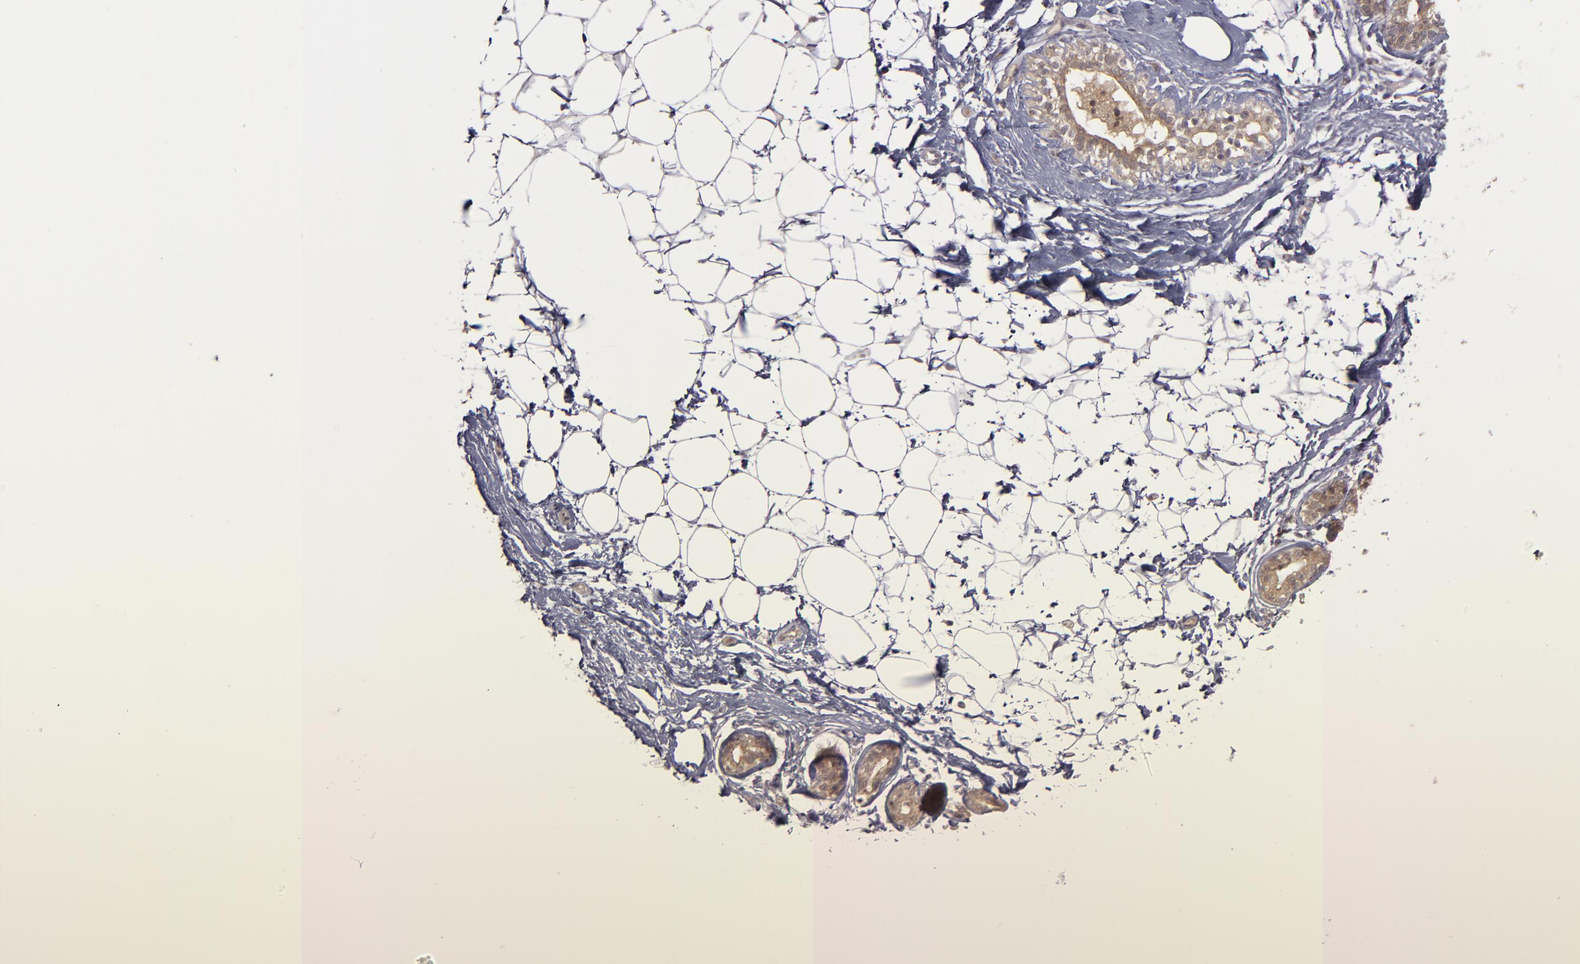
{"staining": {"intensity": "negative", "quantity": "none", "location": "none"}, "tissue": "adipose tissue", "cell_type": "Adipocytes", "image_type": "normal", "snomed": [{"axis": "morphology", "description": "Normal tissue, NOS"}, {"axis": "topography", "description": "Breast"}], "caption": "High magnification brightfield microscopy of normal adipose tissue stained with DAB (3,3'-diaminobenzidine) (brown) and counterstained with hematoxylin (blue): adipocytes show no significant staining.", "gene": "SERPINA7", "patient": {"sex": "female", "age": 22}}